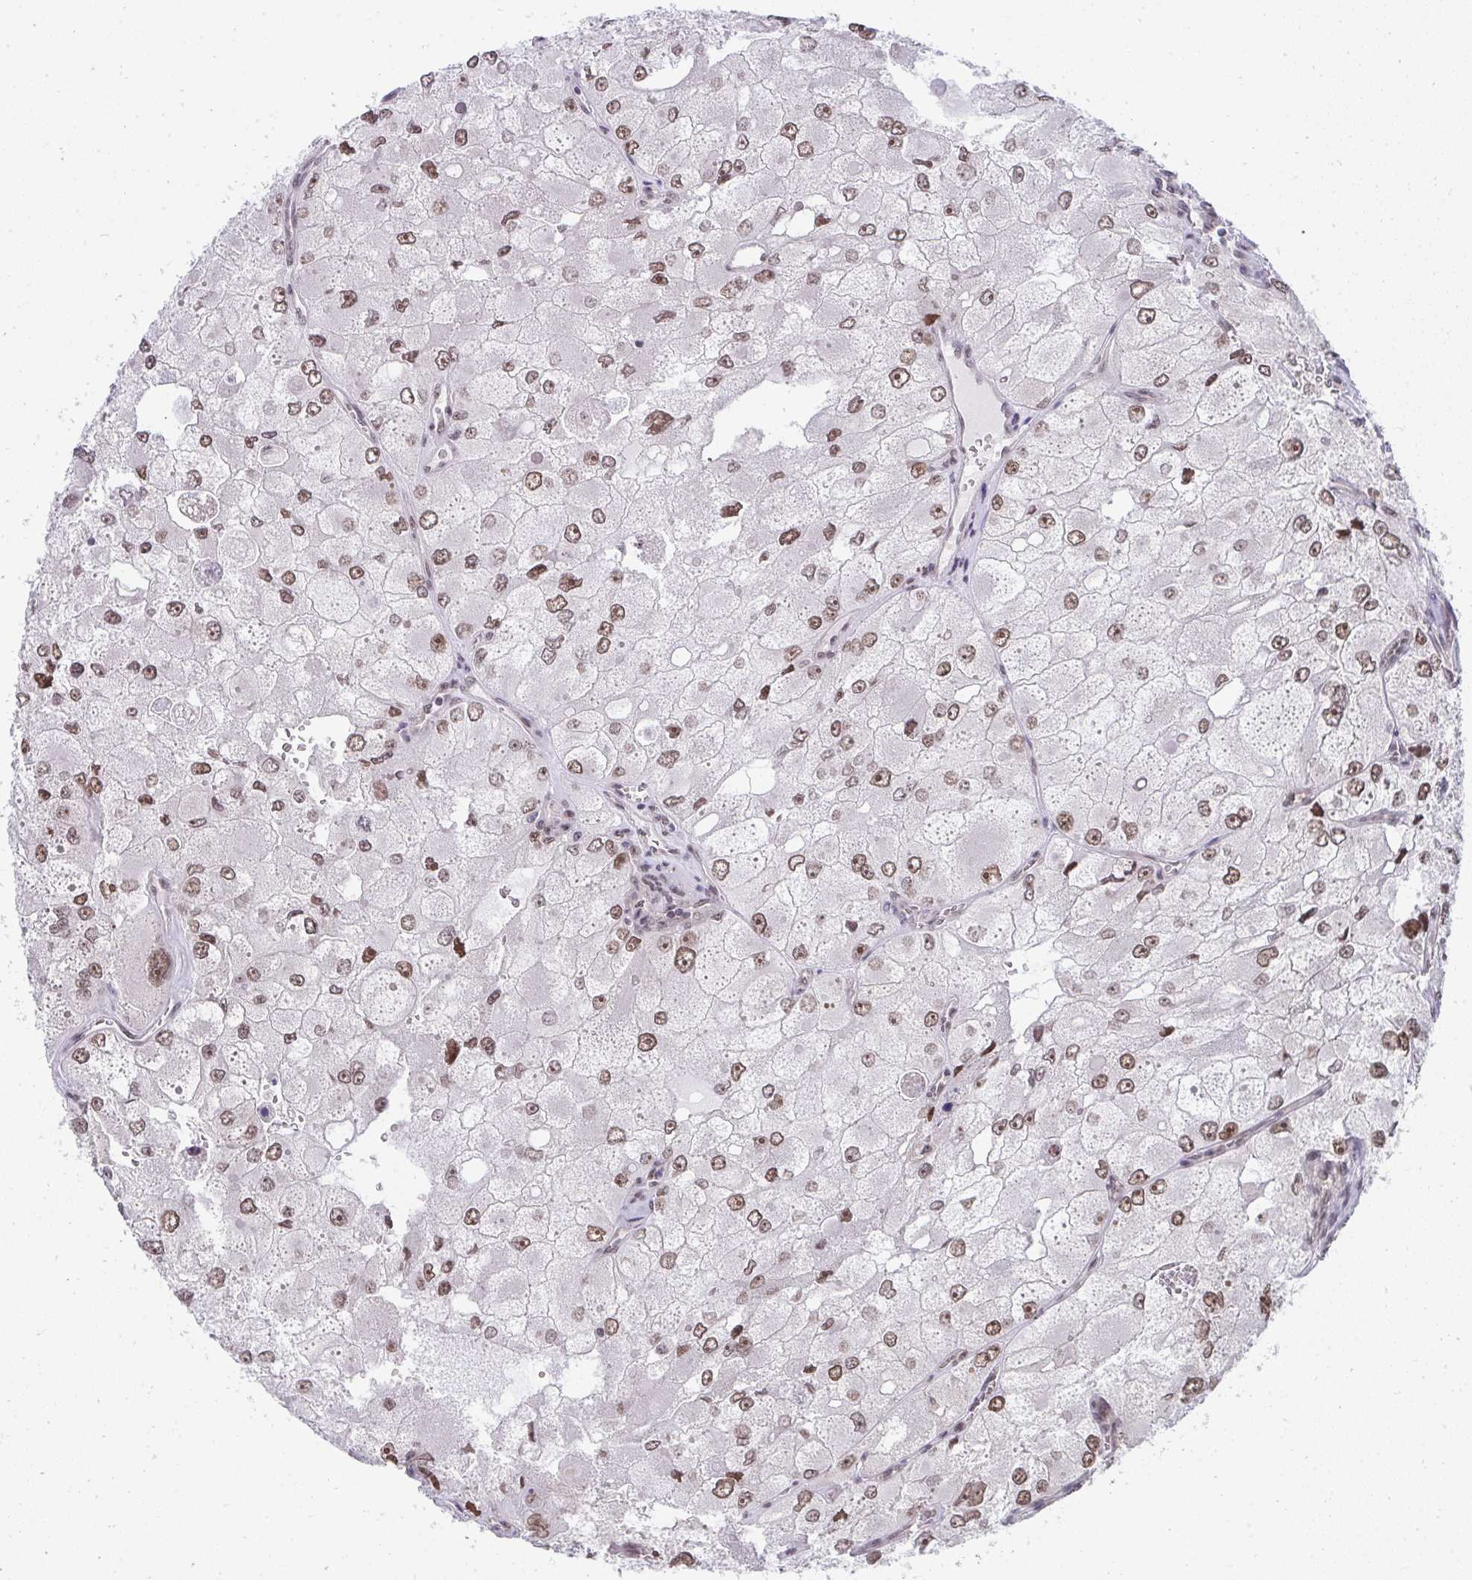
{"staining": {"intensity": "moderate", "quantity": ">75%", "location": "nuclear"}, "tissue": "renal cancer", "cell_type": "Tumor cells", "image_type": "cancer", "snomed": [{"axis": "morphology", "description": "Adenocarcinoma, NOS"}, {"axis": "topography", "description": "Kidney"}], "caption": "Renal cancer (adenocarcinoma) tissue reveals moderate nuclear expression in about >75% of tumor cells", "gene": "HIRA", "patient": {"sex": "female", "age": 70}}